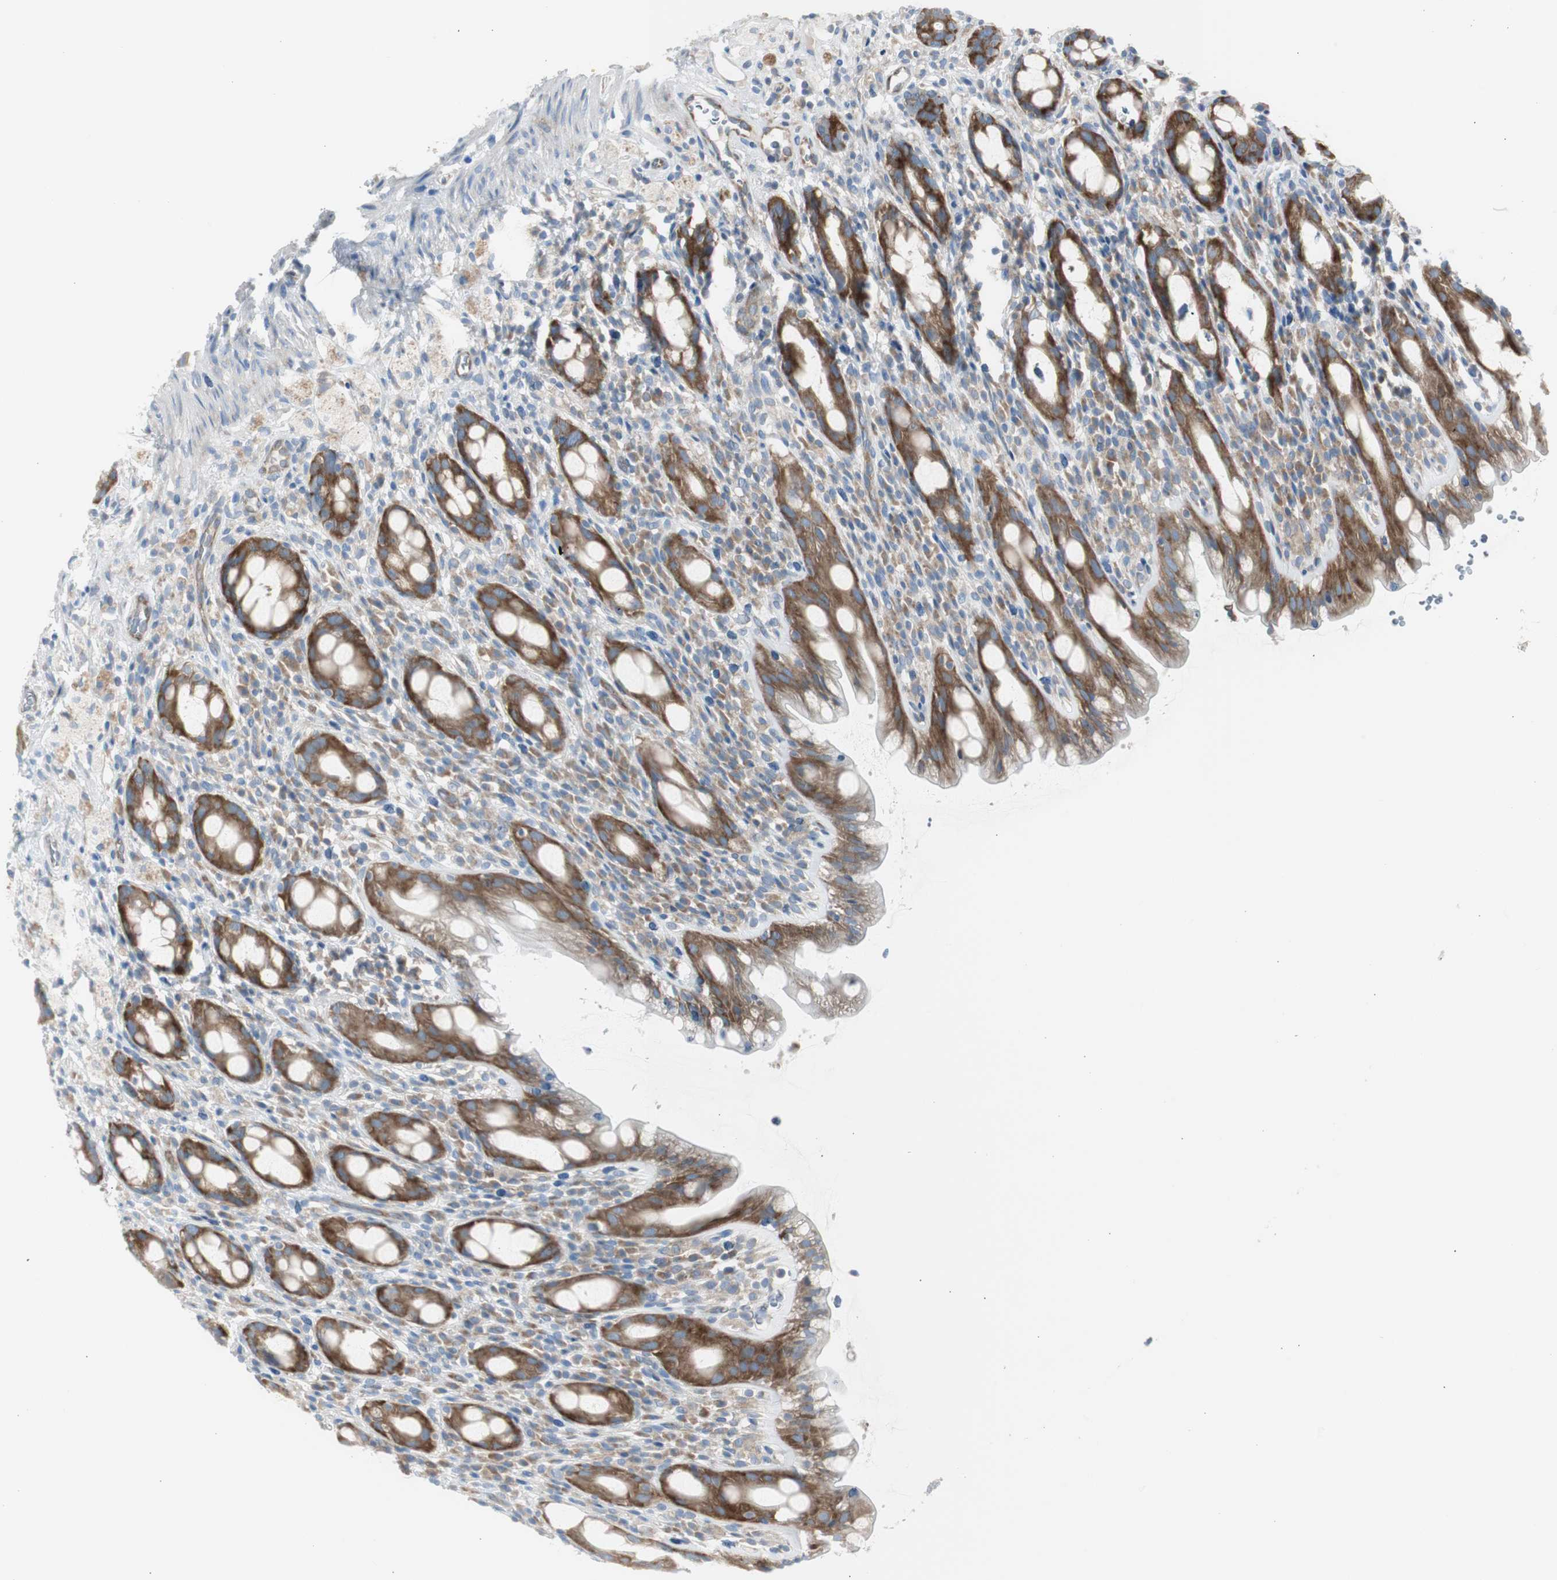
{"staining": {"intensity": "strong", "quantity": ">75%", "location": "cytoplasmic/membranous"}, "tissue": "rectum", "cell_type": "Glandular cells", "image_type": "normal", "snomed": [{"axis": "morphology", "description": "Normal tissue, NOS"}, {"axis": "topography", "description": "Rectum"}], "caption": "Immunohistochemistry (IHC) staining of benign rectum, which displays high levels of strong cytoplasmic/membranous staining in about >75% of glandular cells indicating strong cytoplasmic/membranous protein expression. The staining was performed using DAB (brown) for protein detection and nuclei were counterstained in hematoxylin (blue).", "gene": "RPS12", "patient": {"sex": "male", "age": 44}}